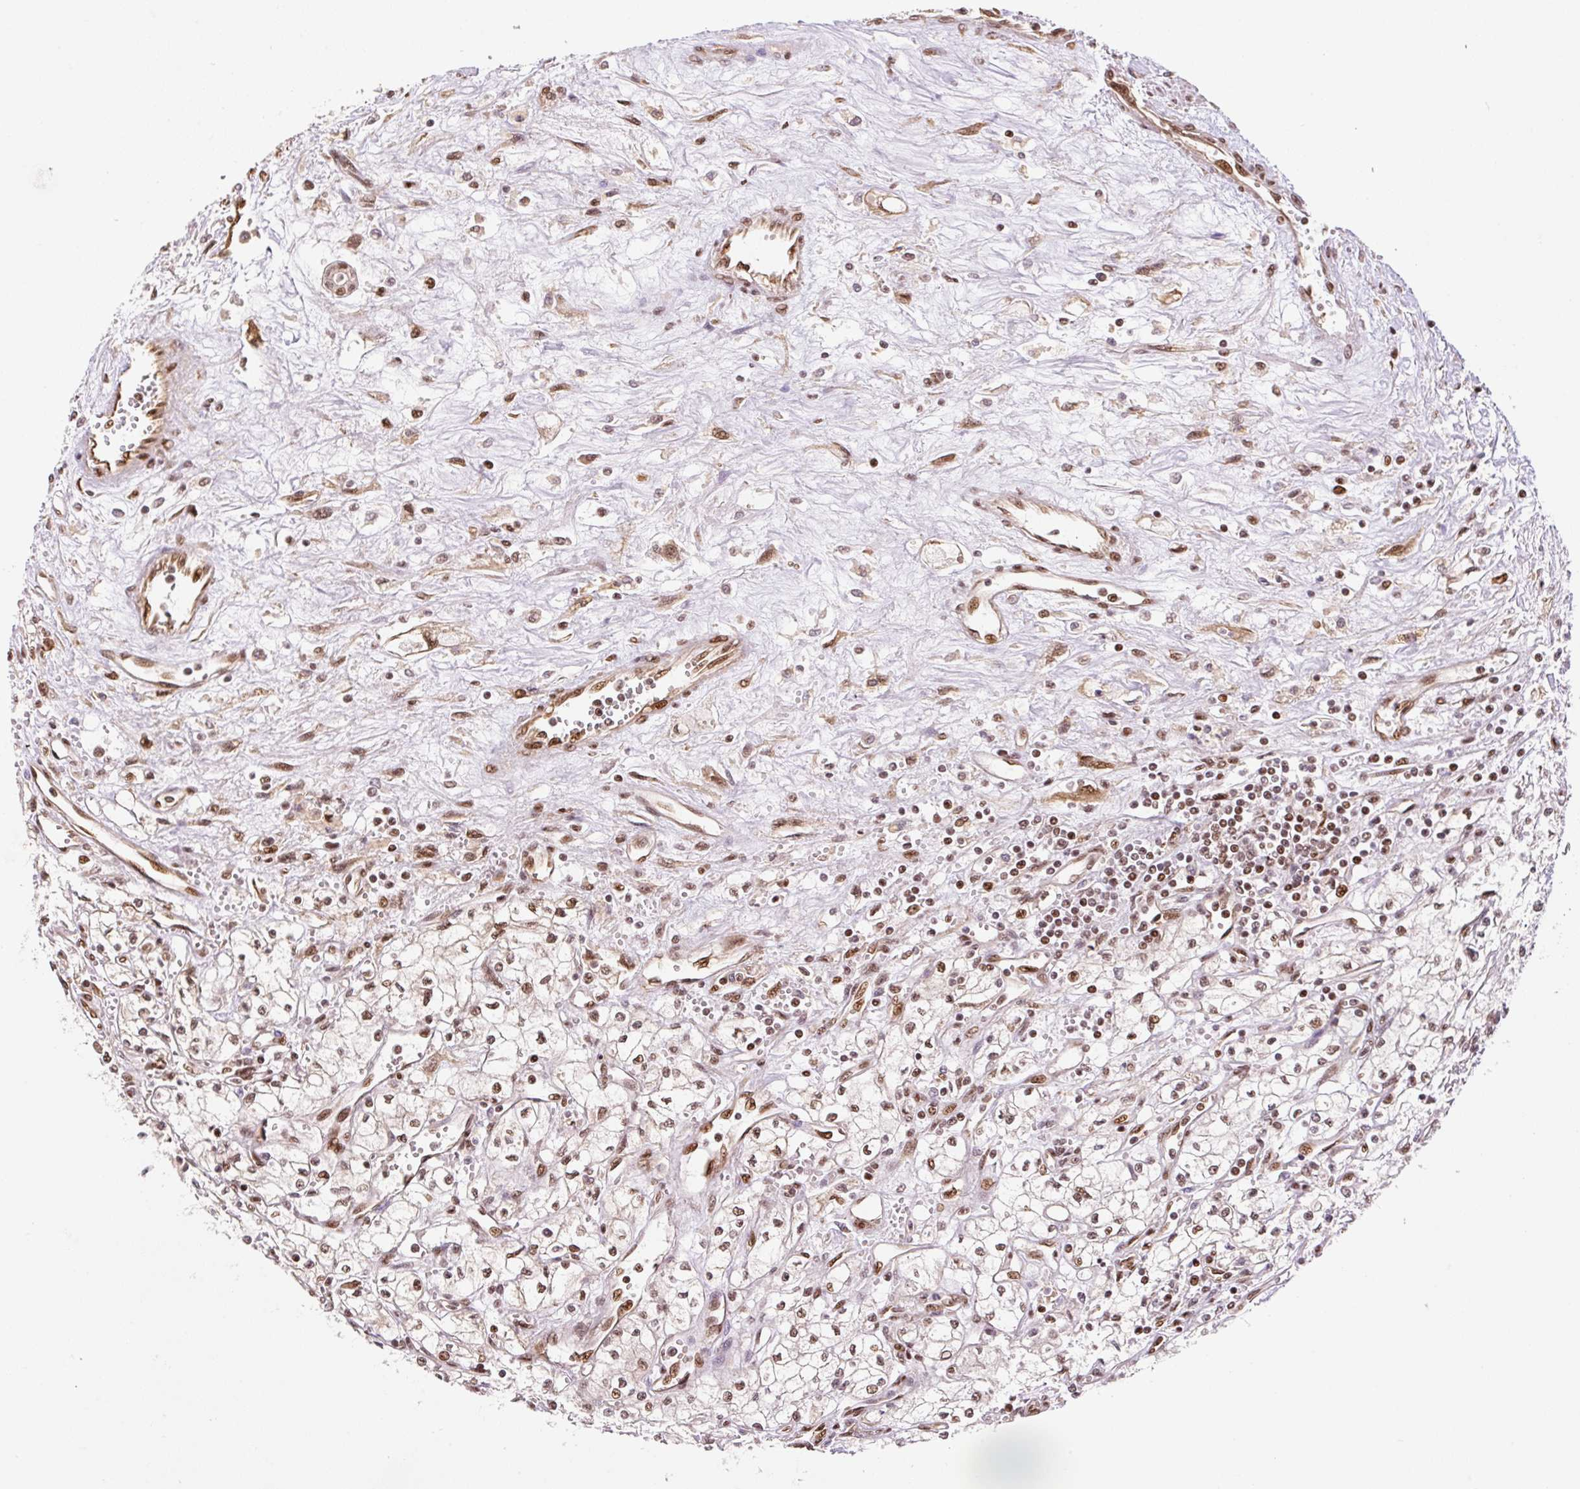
{"staining": {"intensity": "moderate", "quantity": ">75%", "location": "nuclear"}, "tissue": "renal cancer", "cell_type": "Tumor cells", "image_type": "cancer", "snomed": [{"axis": "morphology", "description": "Adenocarcinoma, NOS"}, {"axis": "topography", "description": "Kidney"}], "caption": "Tumor cells display medium levels of moderate nuclear expression in about >75% of cells in human renal cancer. (DAB = brown stain, brightfield microscopy at high magnification).", "gene": "INTS8", "patient": {"sex": "male", "age": 59}}